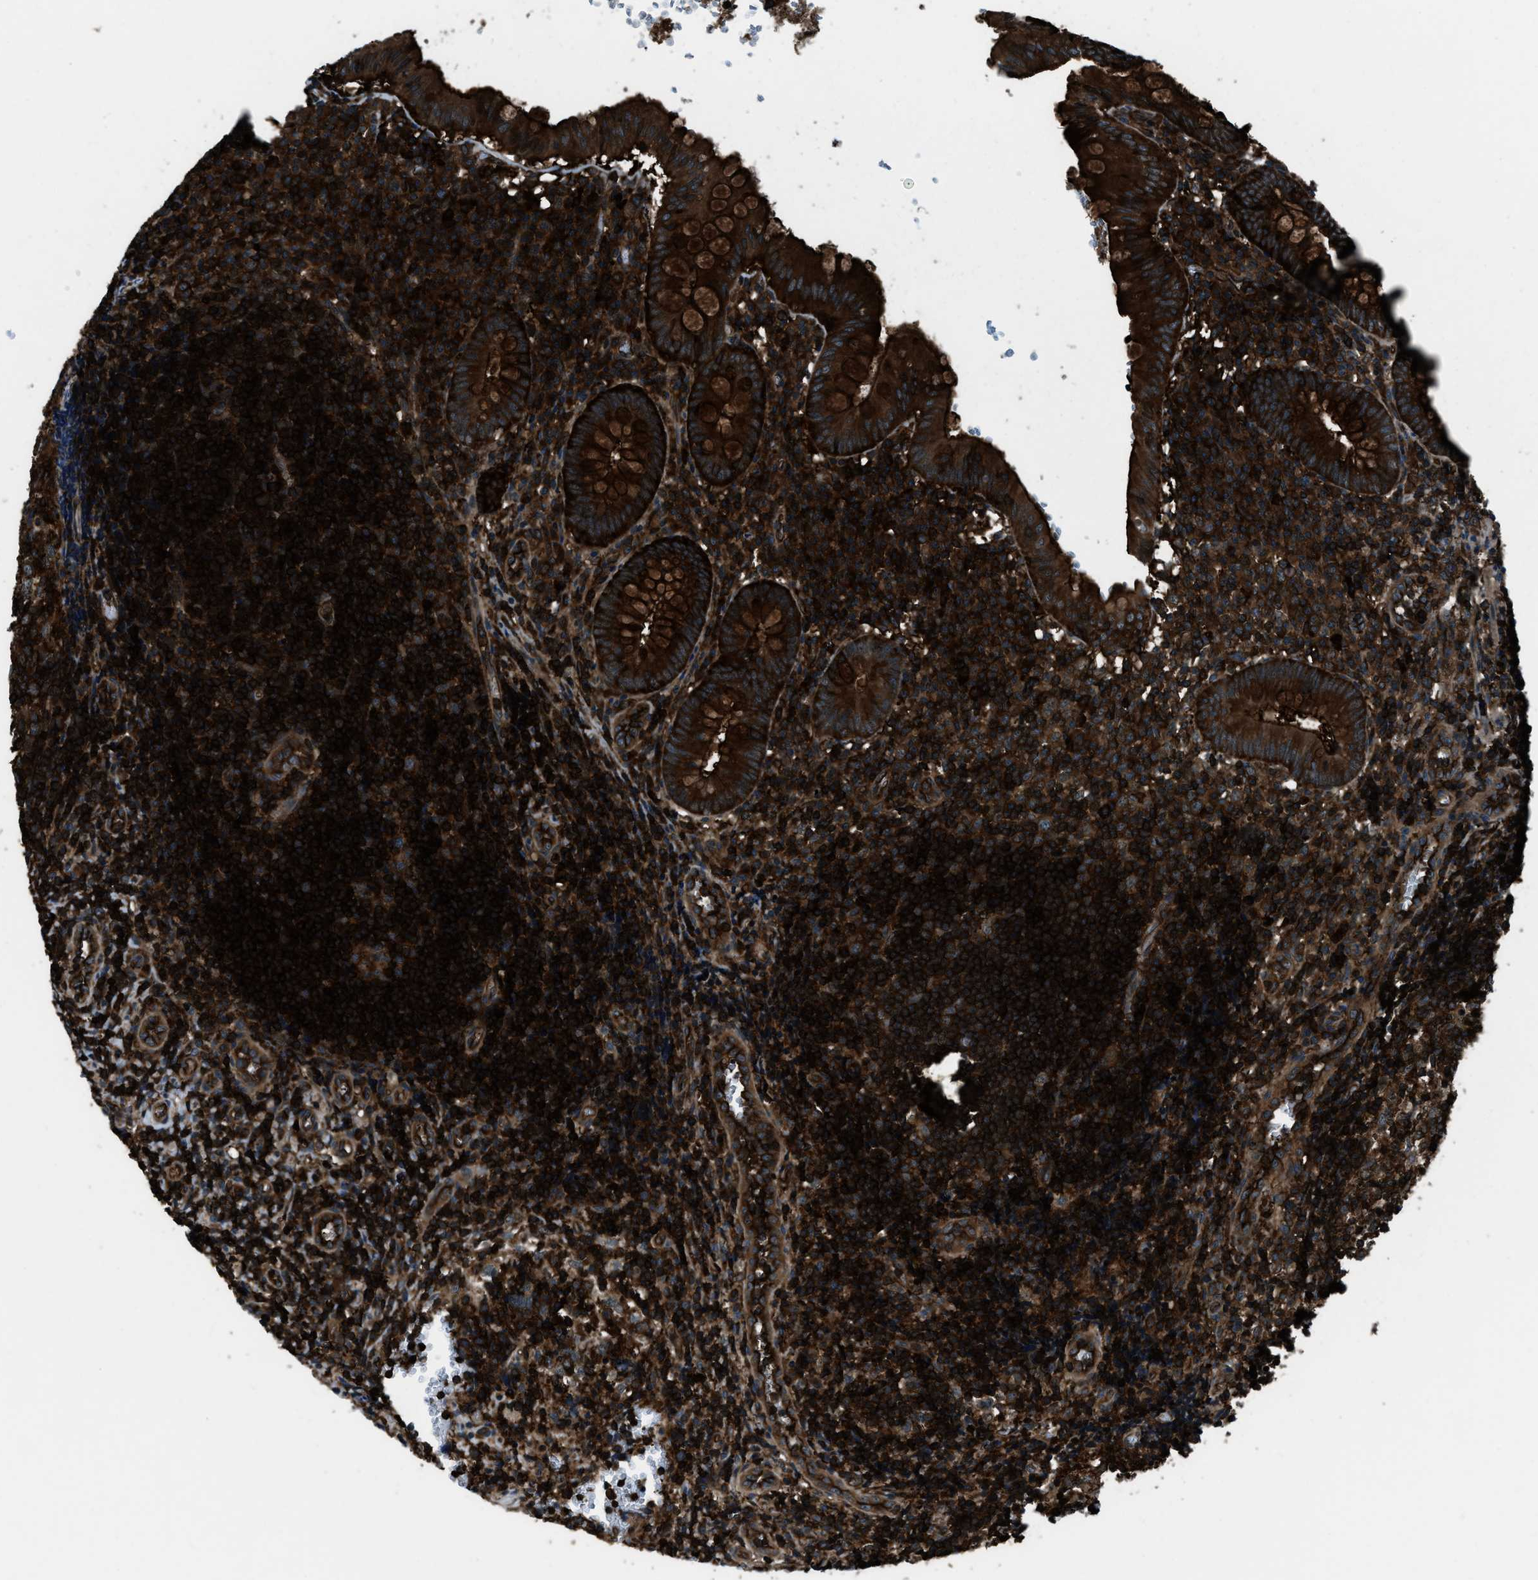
{"staining": {"intensity": "strong", "quantity": ">75%", "location": "cytoplasmic/membranous"}, "tissue": "appendix", "cell_type": "Glandular cells", "image_type": "normal", "snomed": [{"axis": "morphology", "description": "Normal tissue, NOS"}, {"axis": "topography", "description": "Appendix"}], "caption": "This is an image of IHC staining of unremarkable appendix, which shows strong staining in the cytoplasmic/membranous of glandular cells.", "gene": "SNX30", "patient": {"sex": "male", "age": 8}}